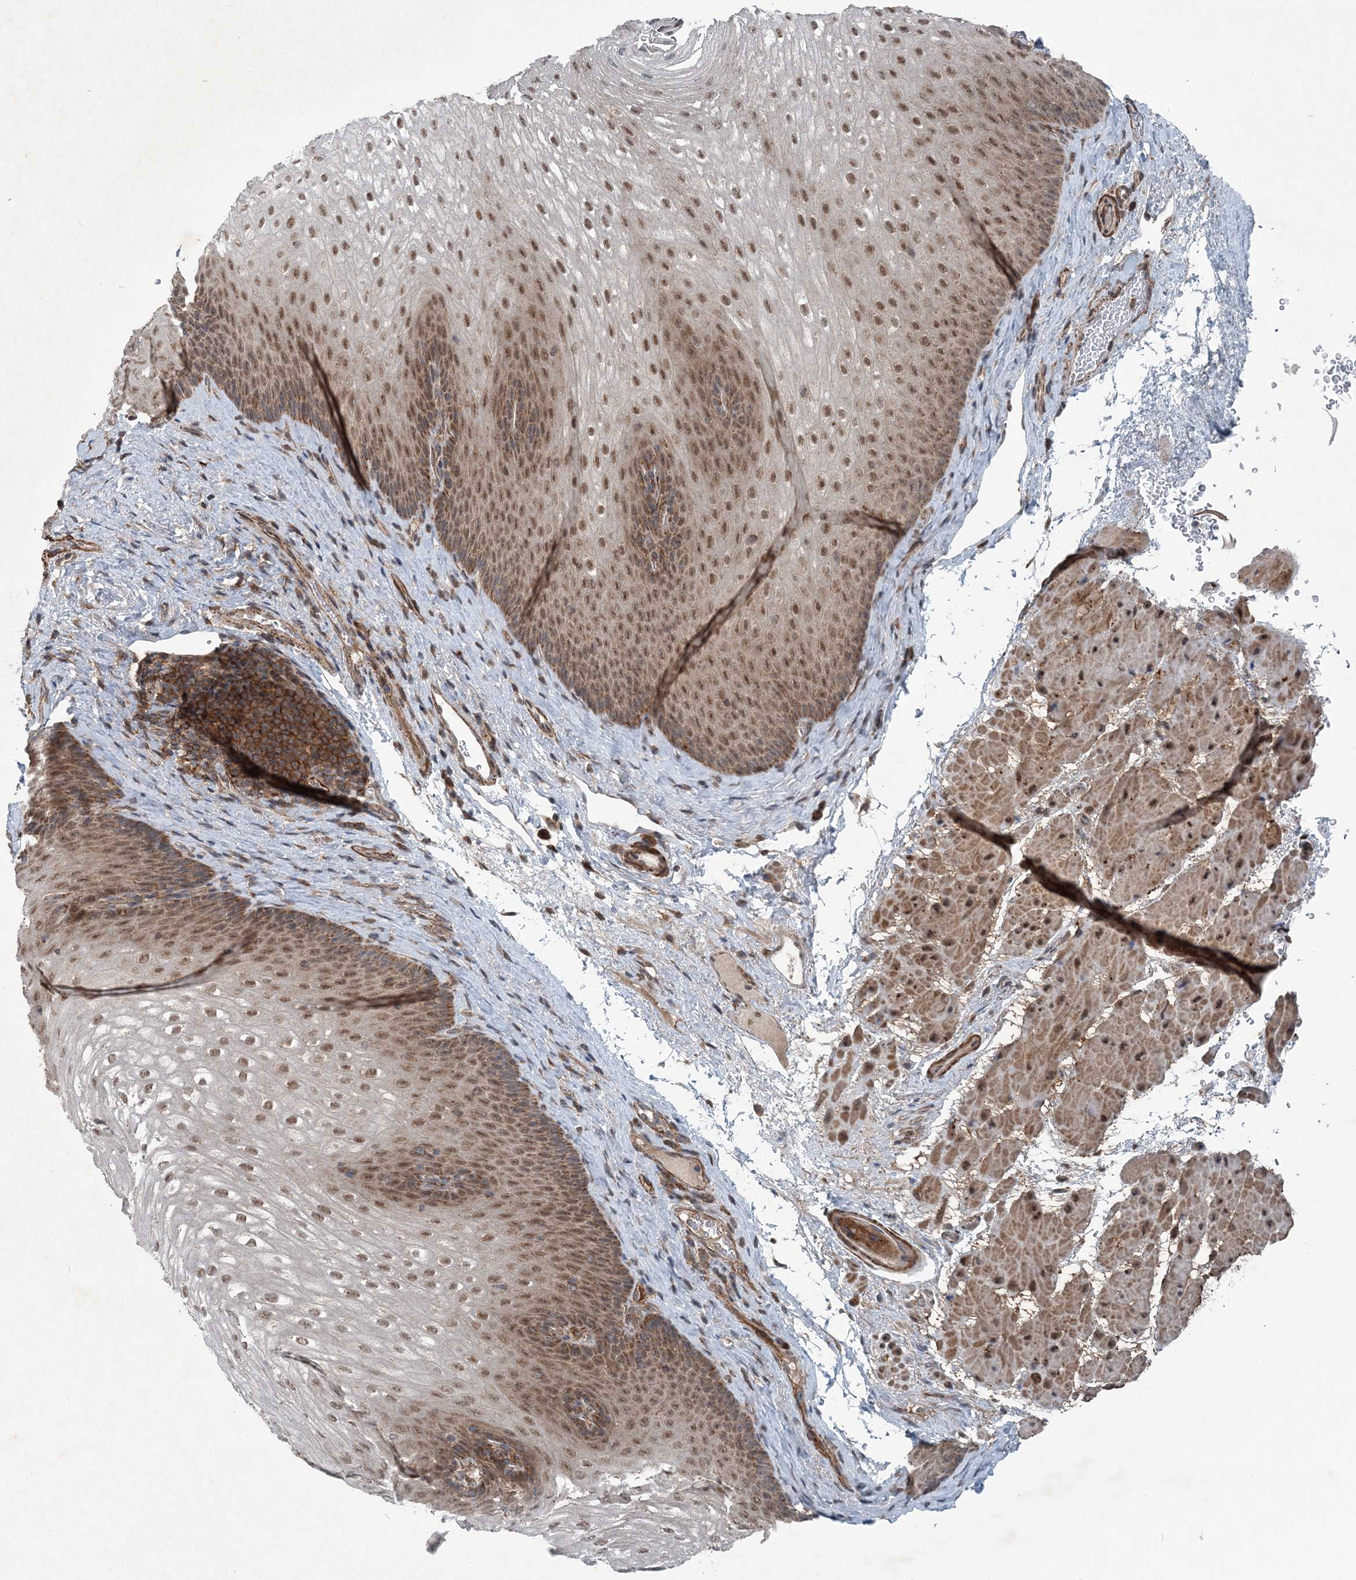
{"staining": {"intensity": "moderate", "quantity": ">75%", "location": "cytoplasmic/membranous,nuclear"}, "tissue": "esophagus", "cell_type": "Squamous epithelial cells", "image_type": "normal", "snomed": [{"axis": "morphology", "description": "Normal tissue, NOS"}, {"axis": "topography", "description": "Esophagus"}], "caption": "IHC micrograph of unremarkable human esophagus stained for a protein (brown), which reveals medium levels of moderate cytoplasmic/membranous,nuclear expression in approximately >75% of squamous epithelial cells.", "gene": "NDUFA2", "patient": {"sex": "female", "age": 66}}